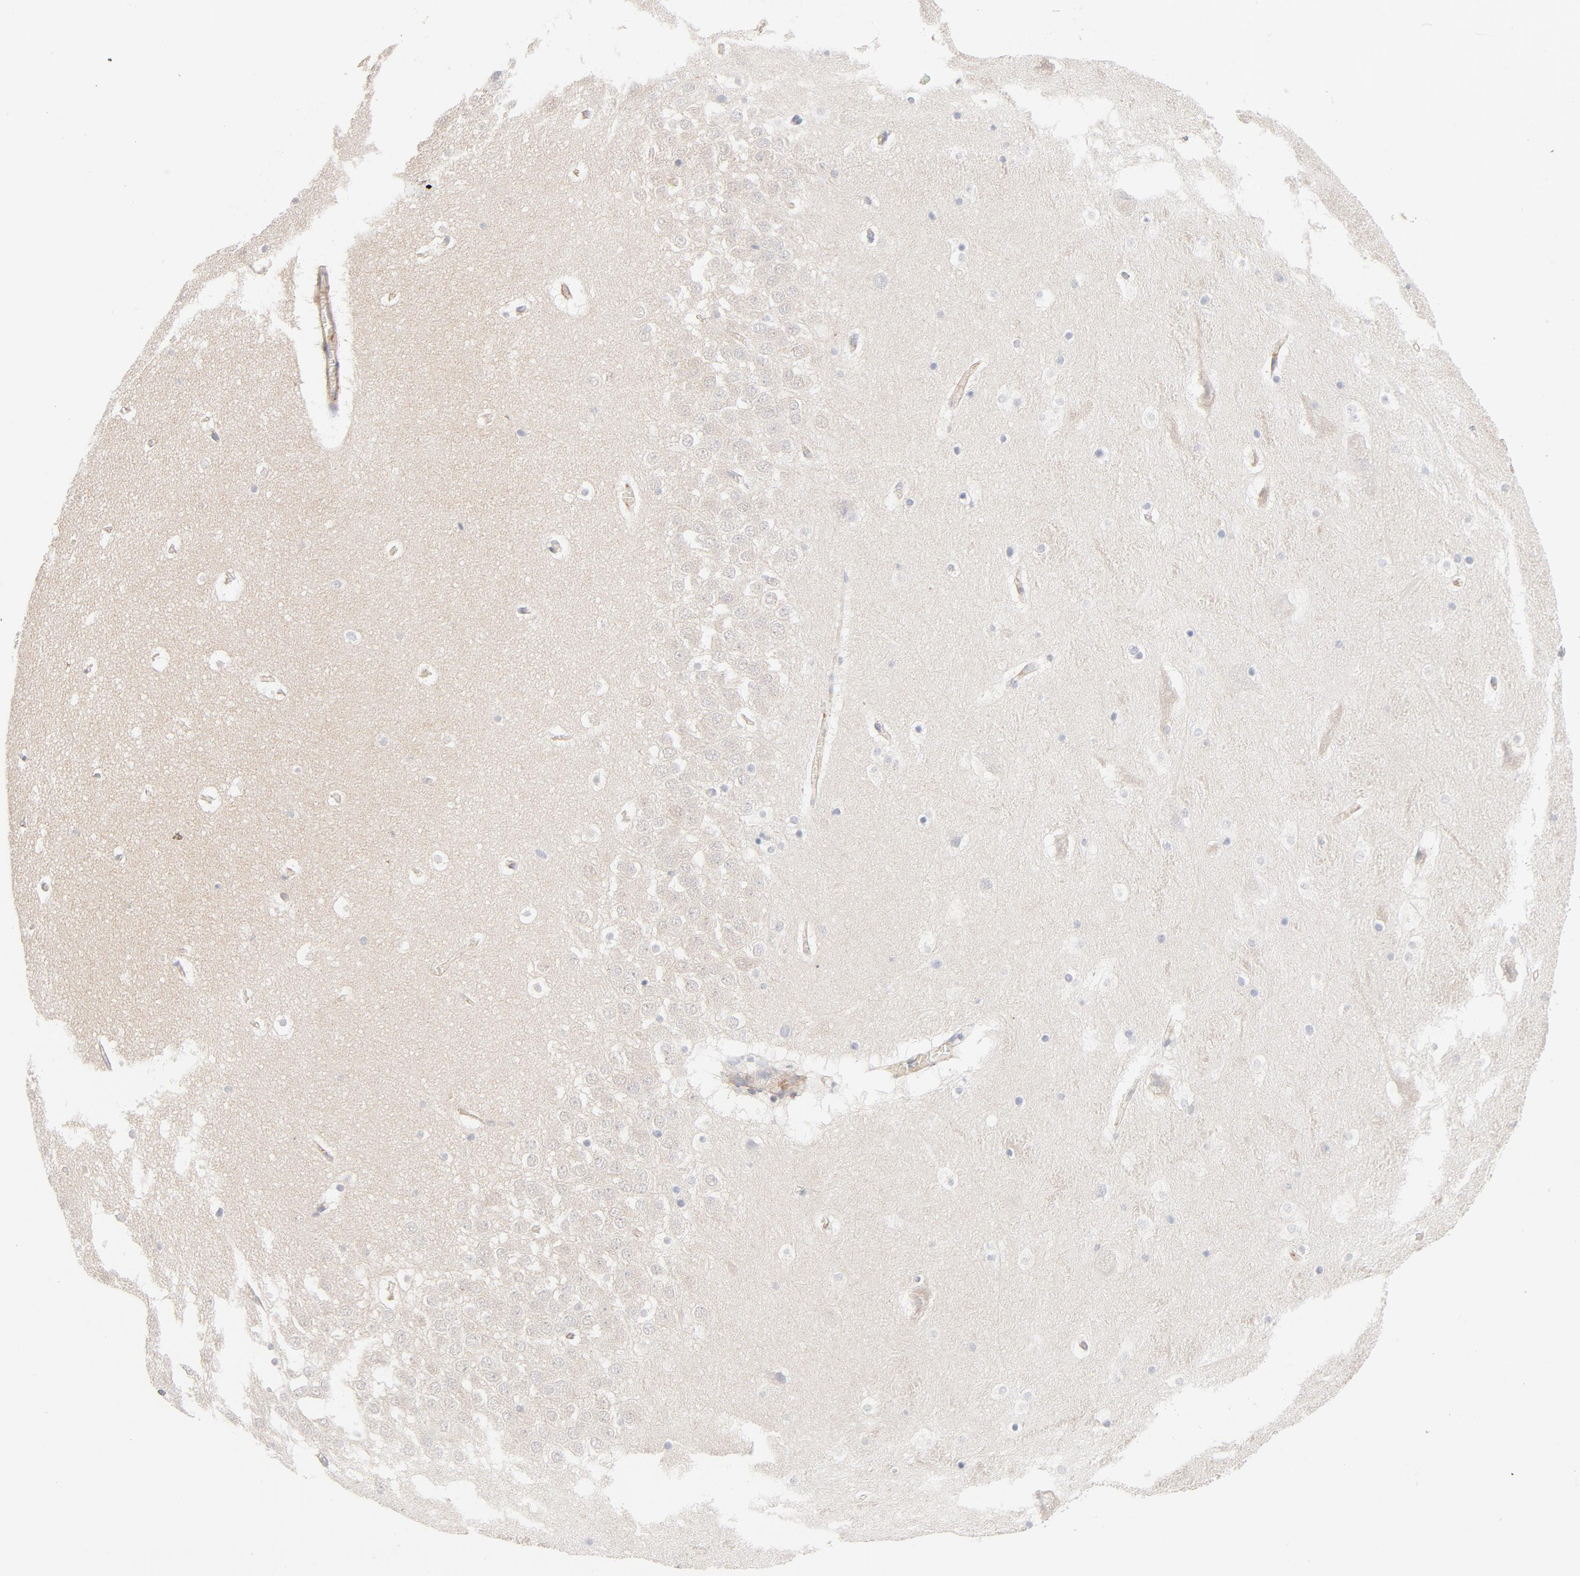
{"staining": {"intensity": "weak", "quantity": "<25%", "location": "cytoplasmic/membranous"}, "tissue": "hippocampus", "cell_type": "Glial cells", "image_type": "normal", "snomed": [{"axis": "morphology", "description": "Normal tissue, NOS"}, {"axis": "topography", "description": "Hippocampus"}], "caption": "IHC image of unremarkable hippocampus: human hippocampus stained with DAB (3,3'-diaminobenzidine) shows no significant protein staining in glial cells.", "gene": "STRN3", "patient": {"sex": "male", "age": 45}}